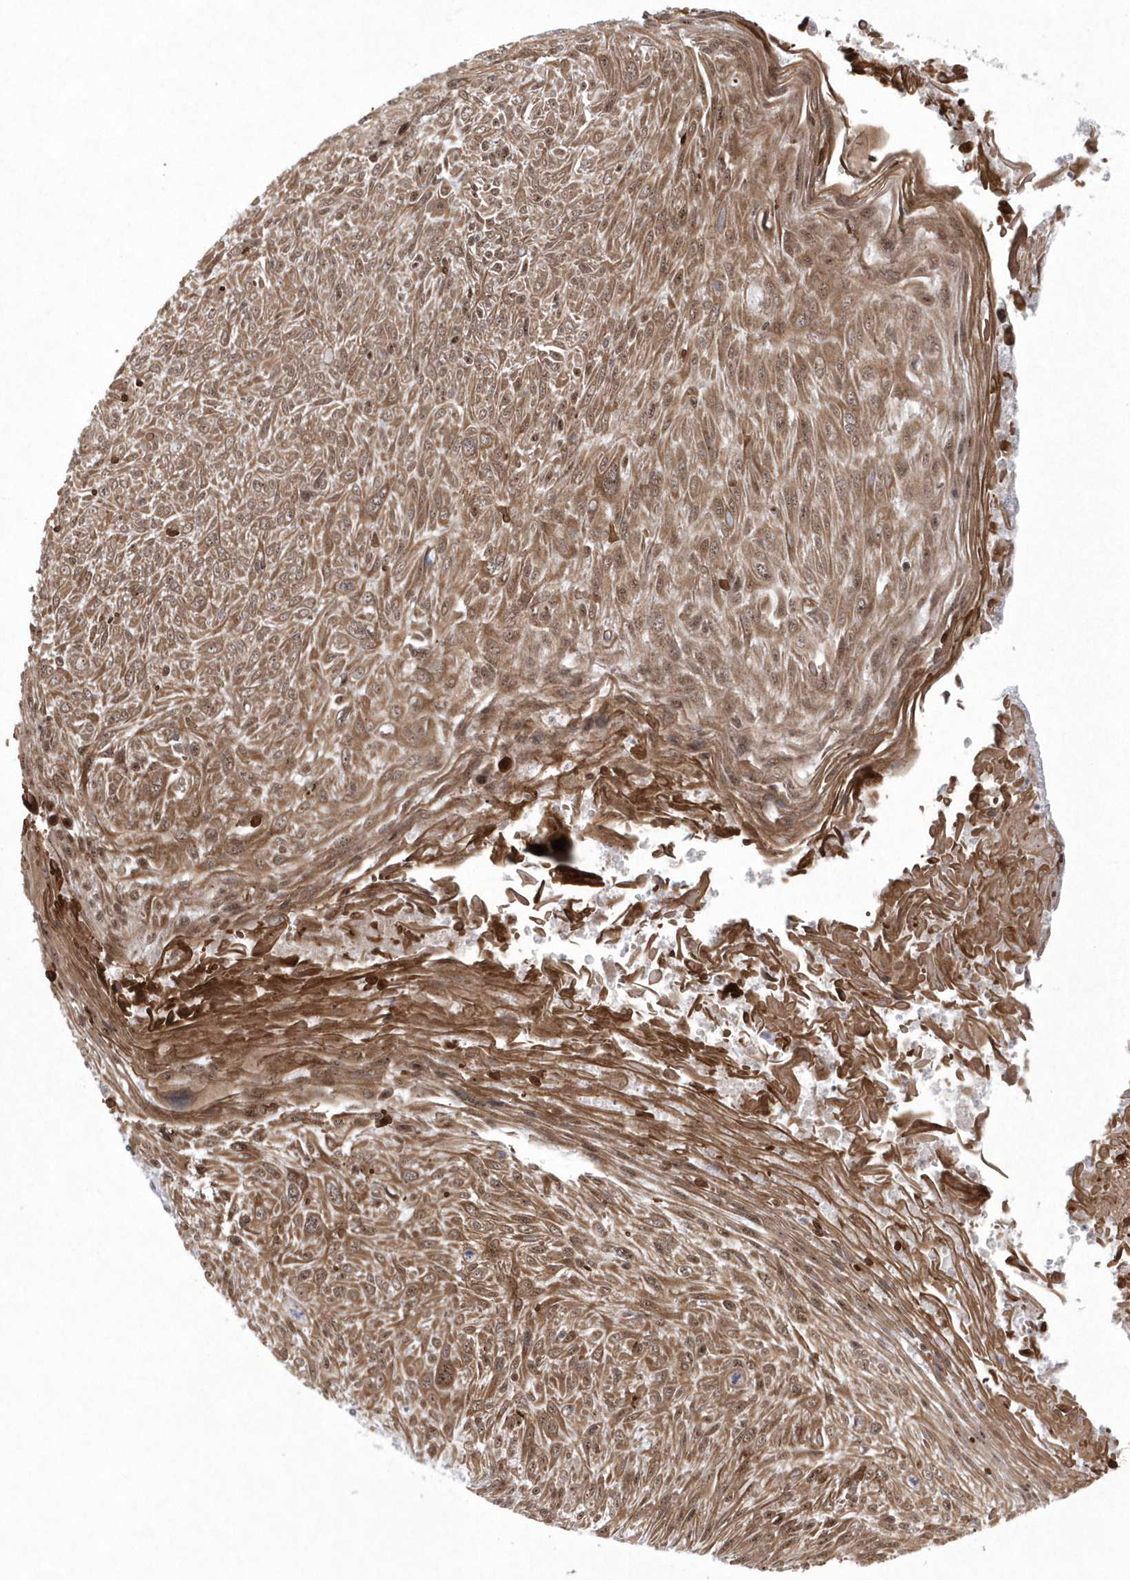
{"staining": {"intensity": "moderate", "quantity": ">75%", "location": "cytoplasmic/membranous,nuclear"}, "tissue": "cervical cancer", "cell_type": "Tumor cells", "image_type": "cancer", "snomed": [{"axis": "morphology", "description": "Squamous cell carcinoma, NOS"}, {"axis": "topography", "description": "Cervix"}], "caption": "IHC micrograph of neoplastic tissue: cervical cancer stained using IHC reveals medium levels of moderate protein expression localized specifically in the cytoplasmic/membranous and nuclear of tumor cells, appearing as a cytoplasmic/membranous and nuclear brown color.", "gene": "KDM6B", "patient": {"sex": "female", "age": 51}}